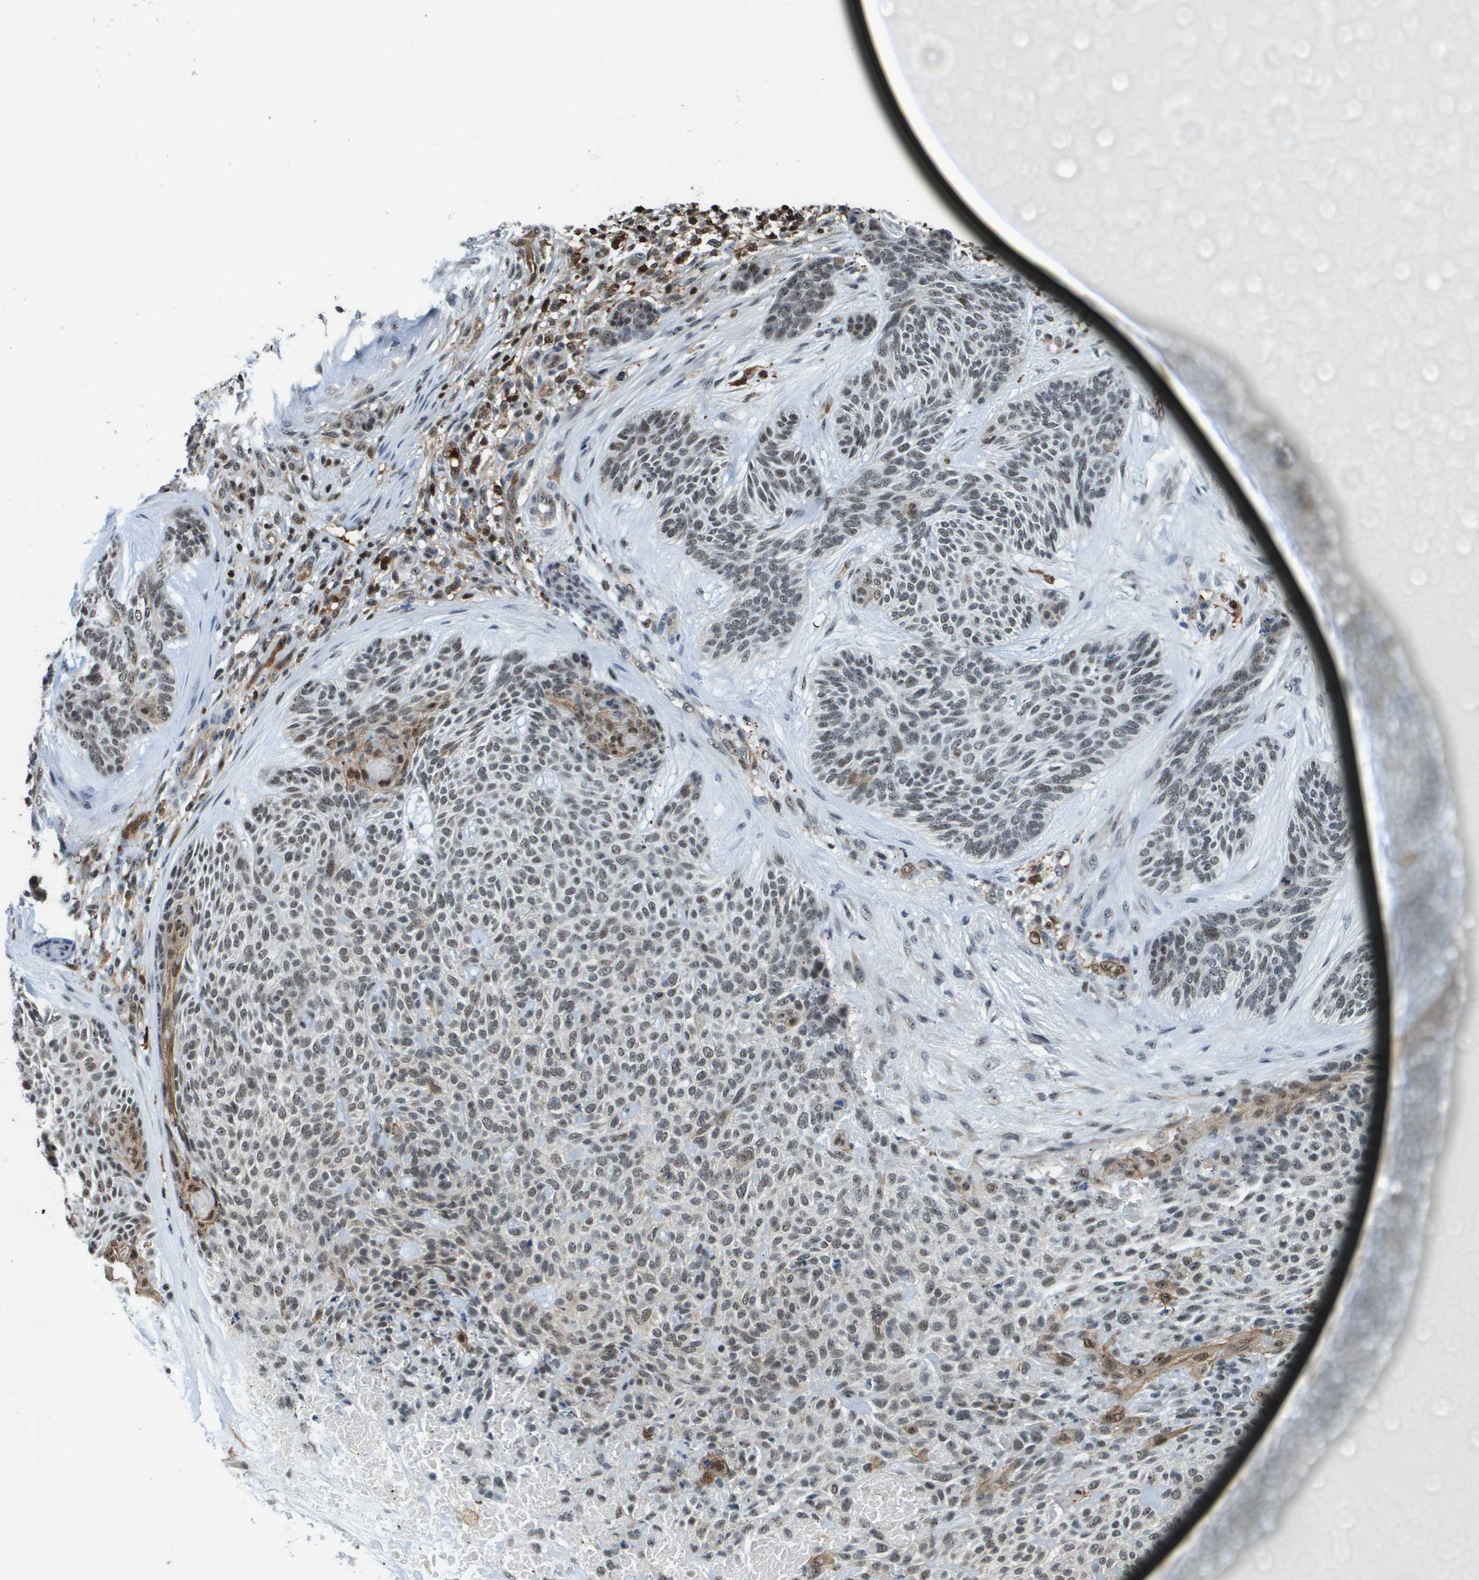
{"staining": {"intensity": "weak", "quantity": ">75%", "location": "nuclear"}, "tissue": "skin cancer", "cell_type": "Tumor cells", "image_type": "cancer", "snomed": [{"axis": "morphology", "description": "Basal cell carcinoma"}, {"axis": "topography", "description": "Skin"}], "caption": "Human basal cell carcinoma (skin) stained with a brown dye shows weak nuclear positive staining in about >75% of tumor cells.", "gene": "EP400", "patient": {"sex": "male", "age": 55}}